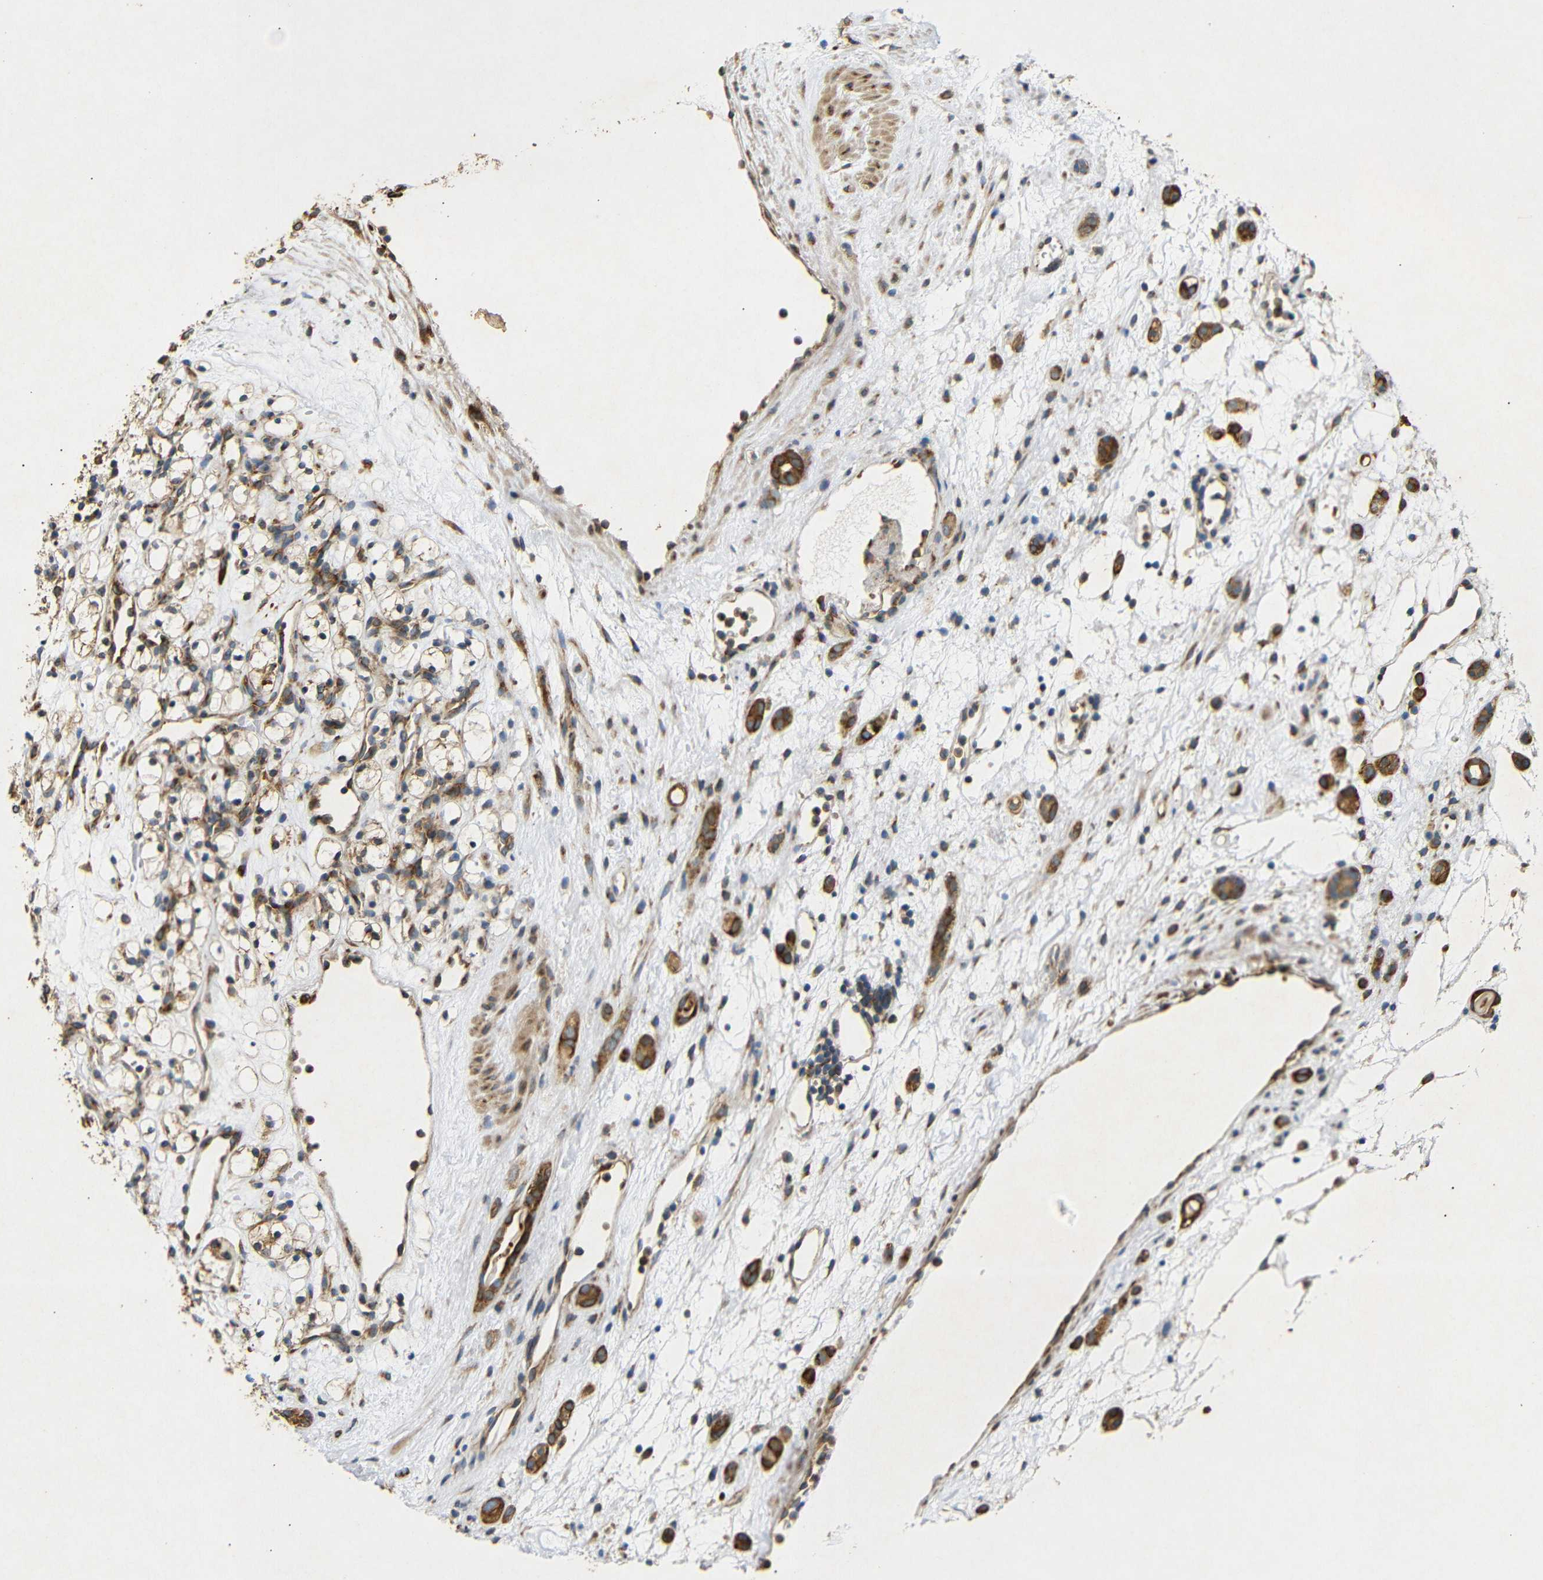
{"staining": {"intensity": "strong", "quantity": ">75%", "location": "cytoplasmic/membranous"}, "tissue": "renal cancer", "cell_type": "Tumor cells", "image_type": "cancer", "snomed": [{"axis": "morphology", "description": "Adenocarcinoma, NOS"}, {"axis": "topography", "description": "Kidney"}], "caption": "Renal cancer stained with DAB (3,3'-diaminobenzidine) IHC exhibits high levels of strong cytoplasmic/membranous expression in approximately >75% of tumor cells.", "gene": "BTF3", "patient": {"sex": "female", "age": 60}}